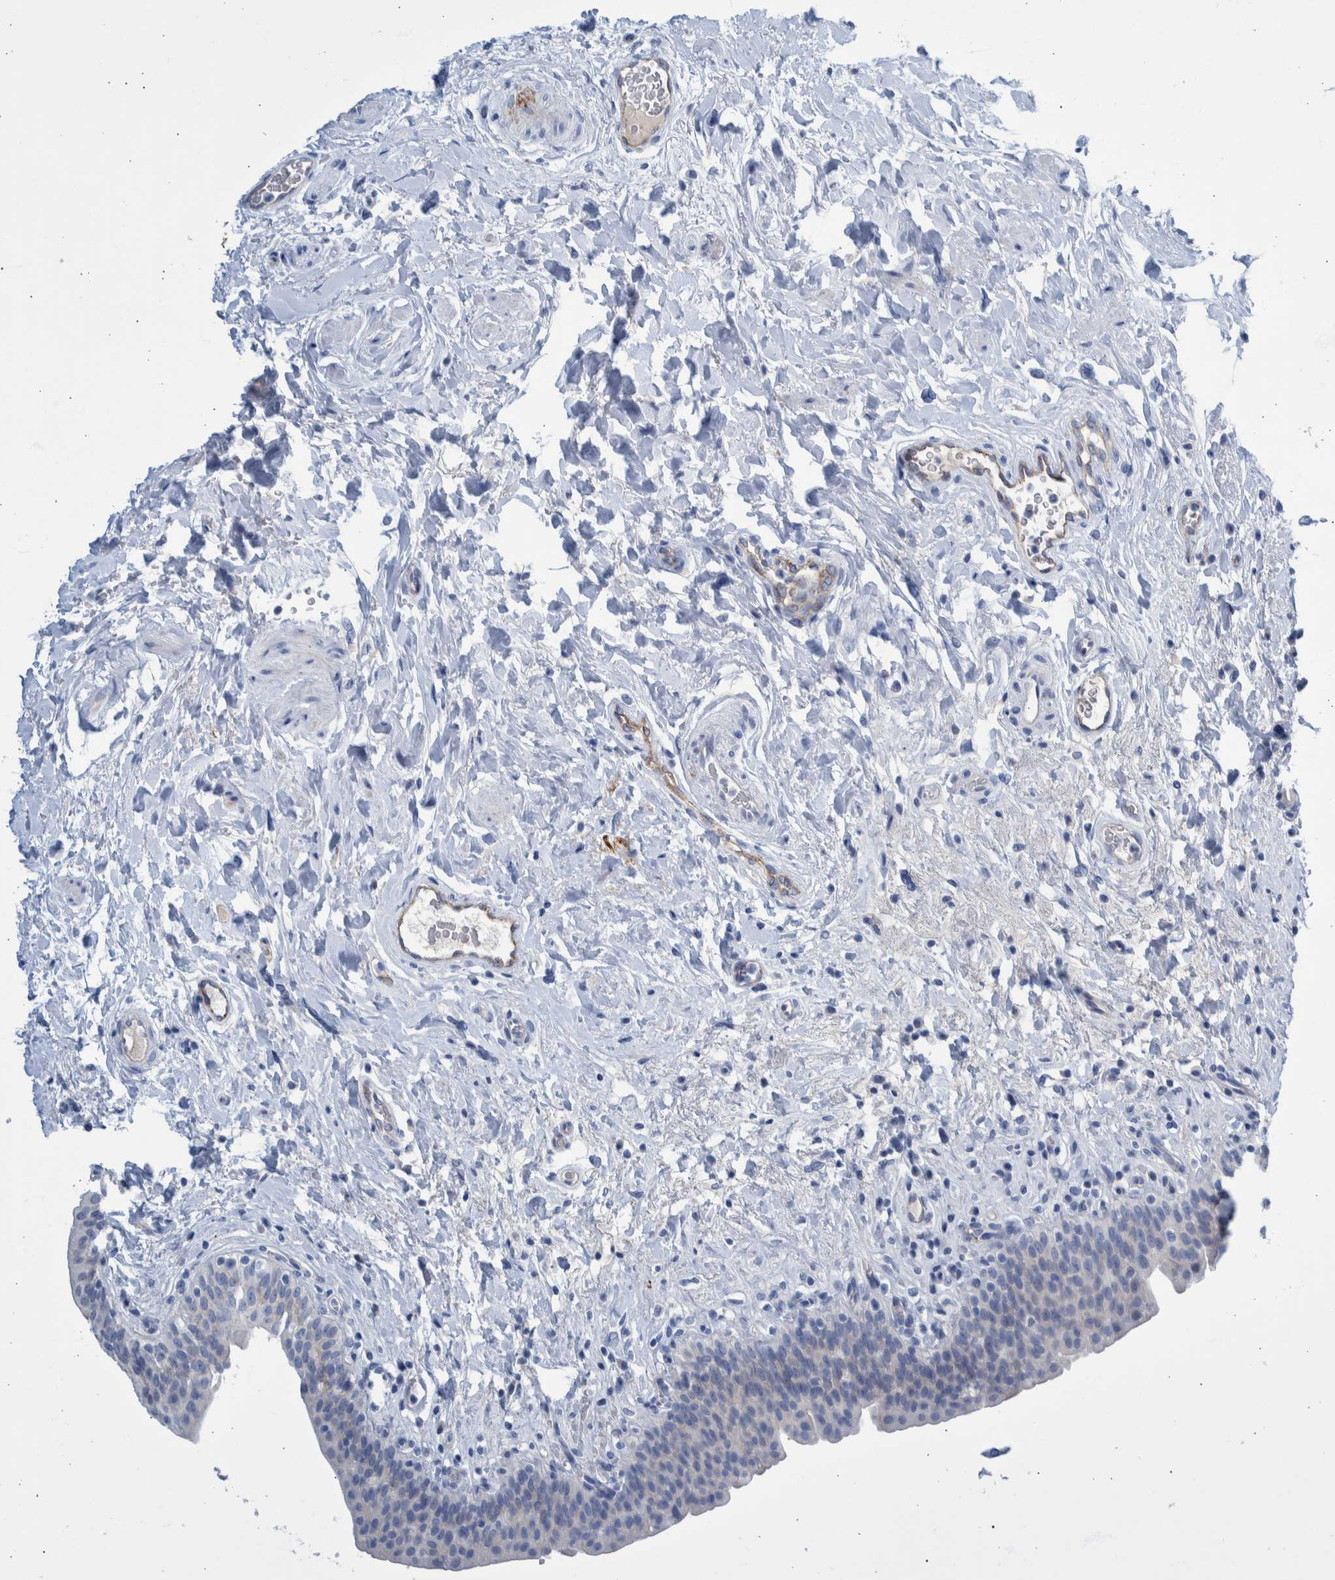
{"staining": {"intensity": "negative", "quantity": "none", "location": "none"}, "tissue": "urinary bladder", "cell_type": "Urothelial cells", "image_type": "normal", "snomed": [{"axis": "morphology", "description": "Normal tissue, NOS"}, {"axis": "topography", "description": "Urinary bladder"}], "caption": "This is a histopathology image of immunohistochemistry (IHC) staining of benign urinary bladder, which shows no expression in urothelial cells. (DAB (3,3'-diaminobenzidine) IHC with hematoxylin counter stain).", "gene": "SLC34A3", "patient": {"sex": "male", "age": 83}}